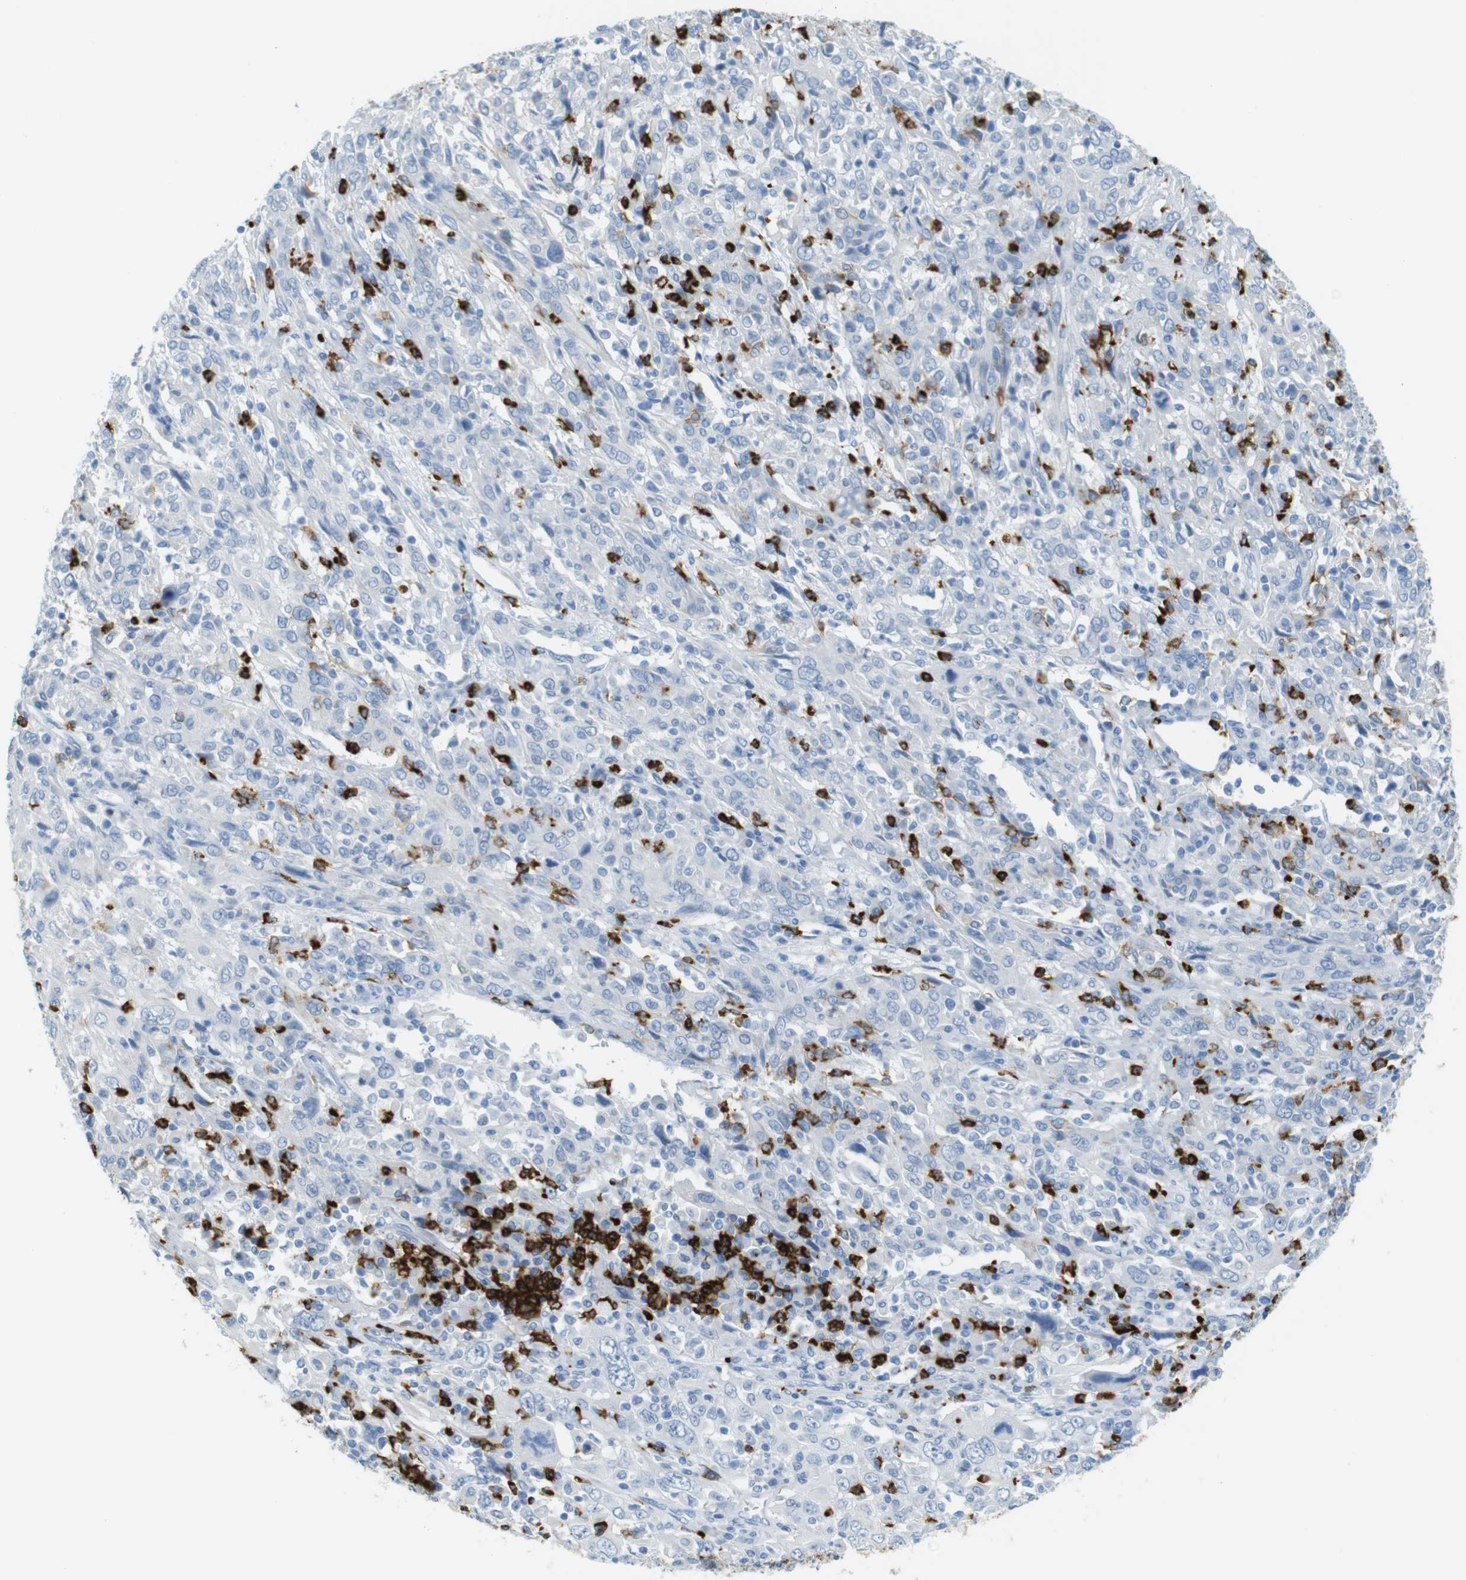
{"staining": {"intensity": "negative", "quantity": "none", "location": "none"}, "tissue": "cervical cancer", "cell_type": "Tumor cells", "image_type": "cancer", "snomed": [{"axis": "morphology", "description": "Squamous cell carcinoma, NOS"}, {"axis": "topography", "description": "Cervix"}], "caption": "Tumor cells are negative for protein expression in human cervical cancer (squamous cell carcinoma).", "gene": "MCEMP1", "patient": {"sex": "female", "age": 46}}